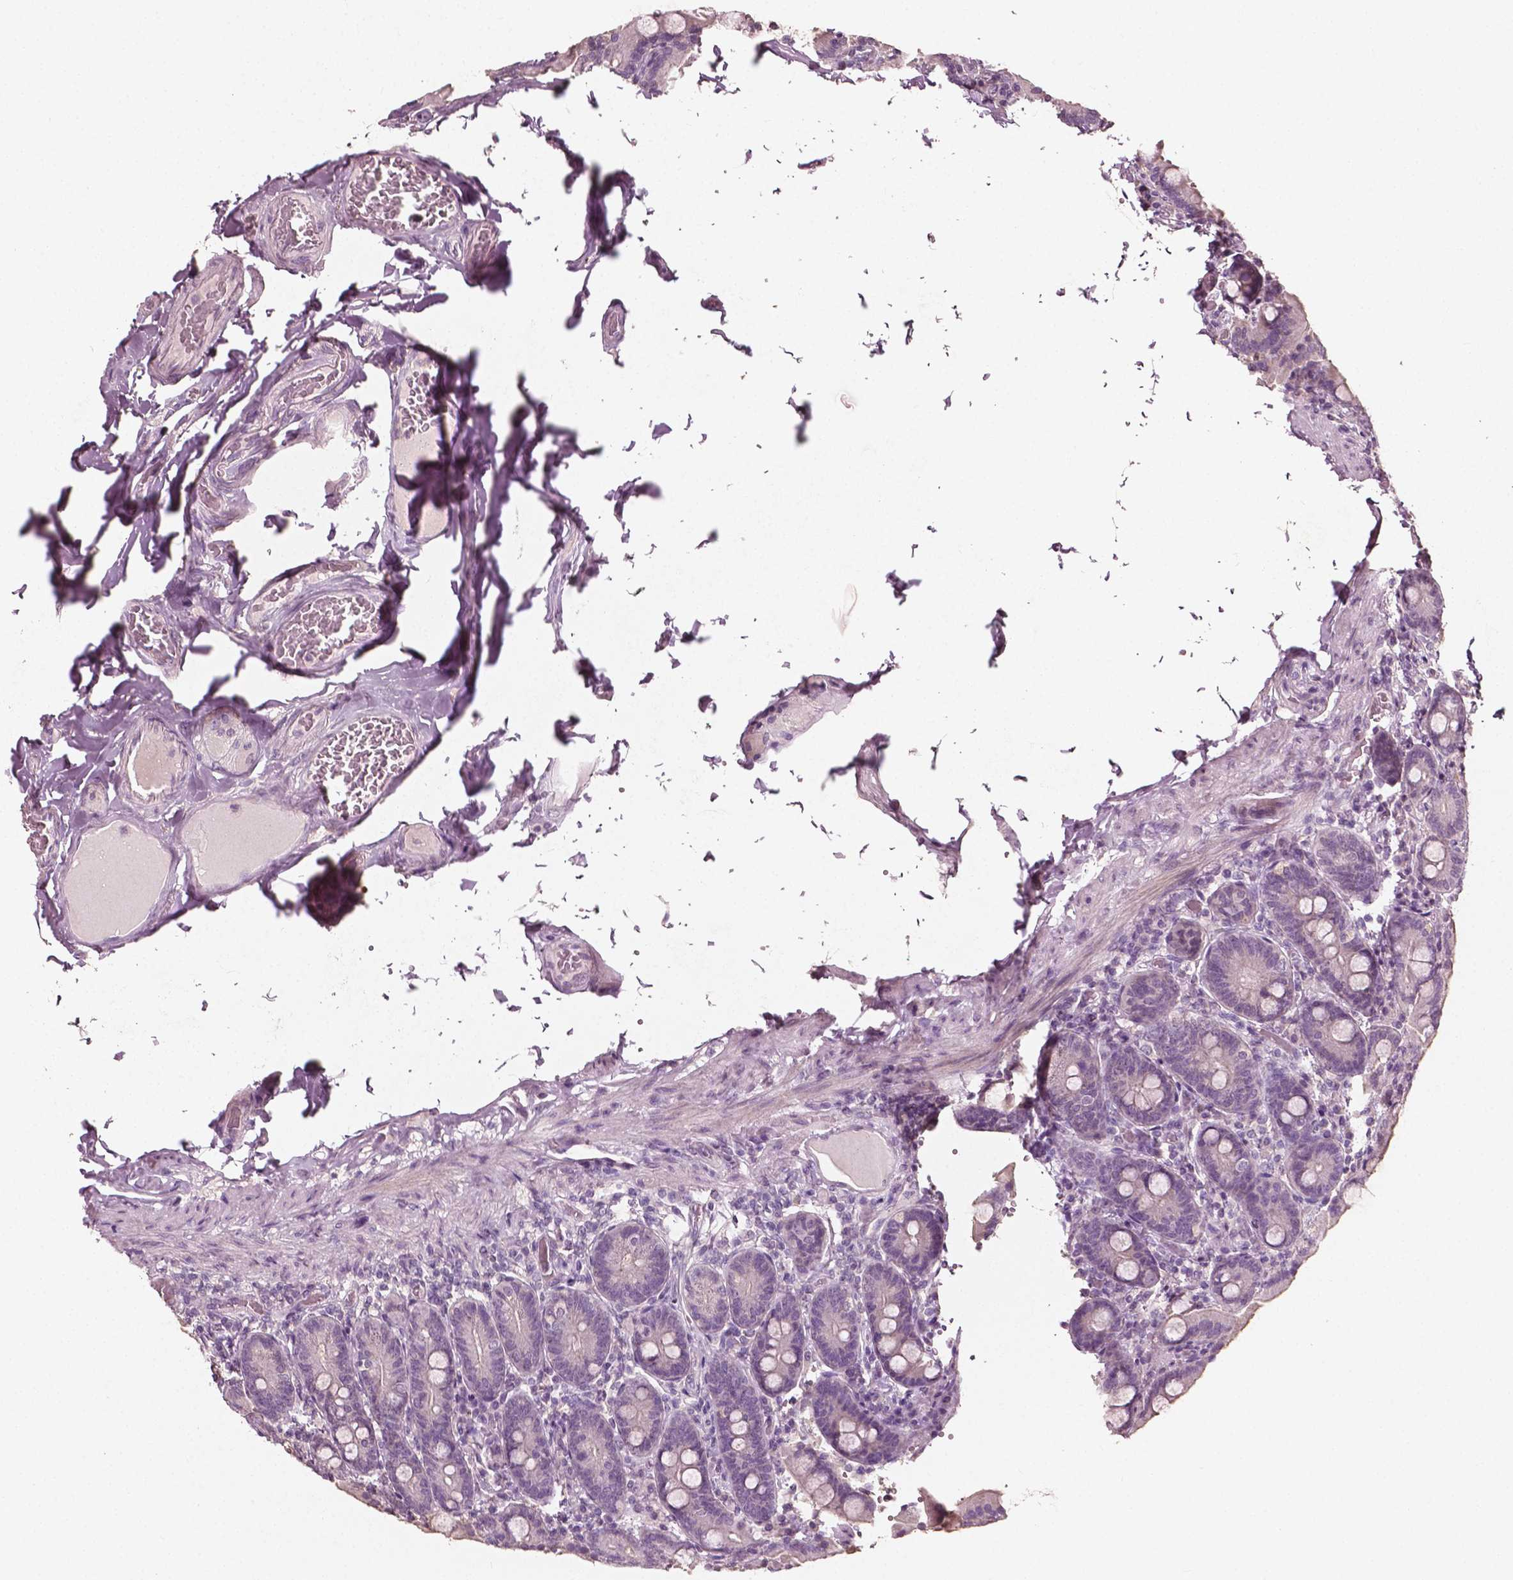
{"staining": {"intensity": "weak", "quantity": "<25%", "location": "cytoplasmic/membranous"}, "tissue": "duodenum", "cell_type": "Glandular cells", "image_type": "normal", "snomed": [{"axis": "morphology", "description": "Normal tissue, NOS"}, {"axis": "topography", "description": "Duodenum"}], "caption": "Glandular cells are negative for brown protein staining in unremarkable duodenum. The staining is performed using DAB brown chromogen with nuclei counter-stained in using hematoxylin.", "gene": "PLA2R1", "patient": {"sex": "female", "age": 62}}